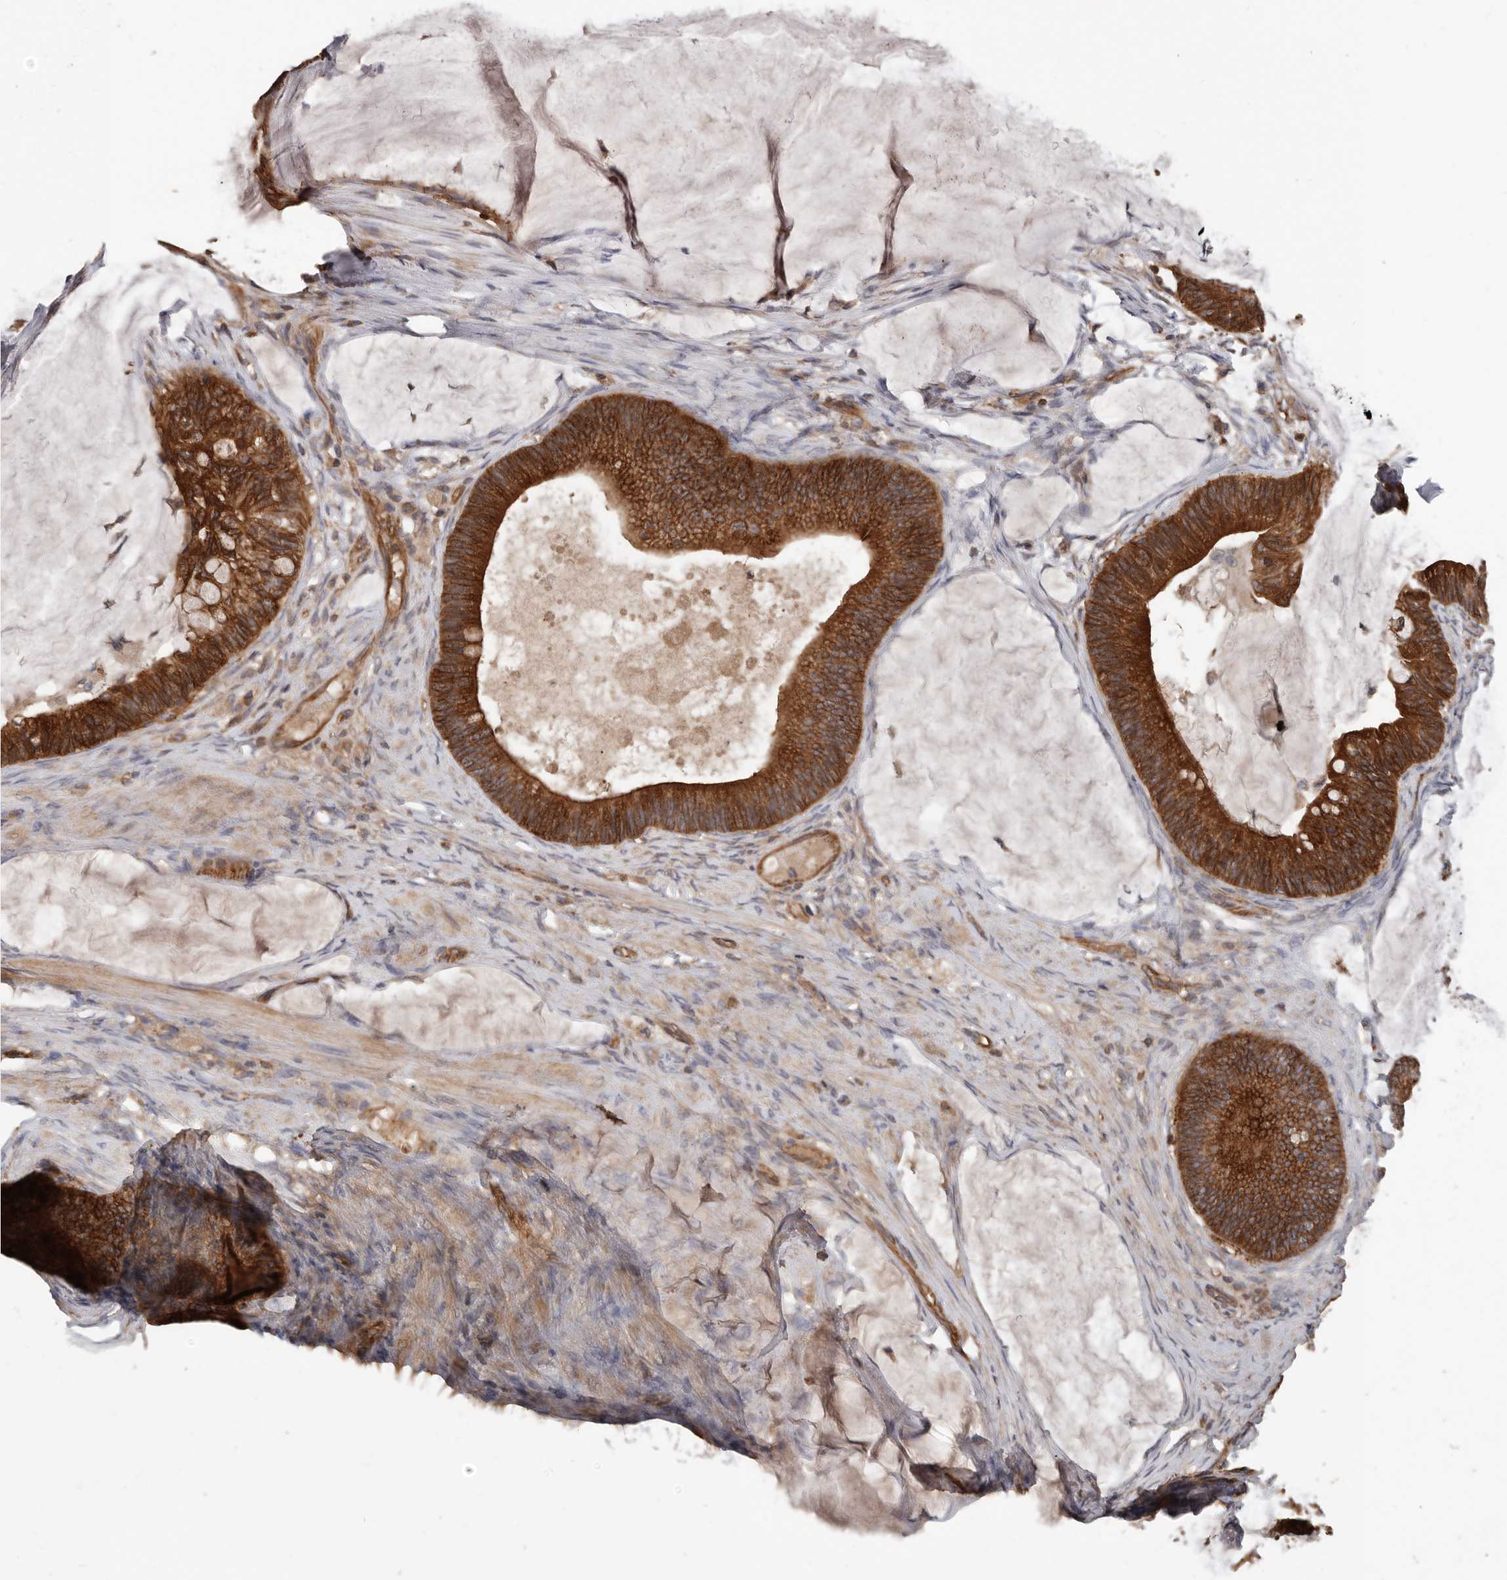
{"staining": {"intensity": "strong", "quantity": ">75%", "location": "cytoplasmic/membranous"}, "tissue": "ovarian cancer", "cell_type": "Tumor cells", "image_type": "cancer", "snomed": [{"axis": "morphology", "description": "Cystadenocarcinoma, mucinous, NOS"}, {"axis": "topography", "description": "Ovary"}], "caption": "DAB (3,3'-diaminobenzidine) immunohistochemical staining of ovarian cancer (mucinous cystadenocarcinoma) displays strong cytoplasmic/membranous protein positivity in about >75% of tumor cells.", "gene": "PNRC2", "patient": {"sex": "female", "age": 61}}